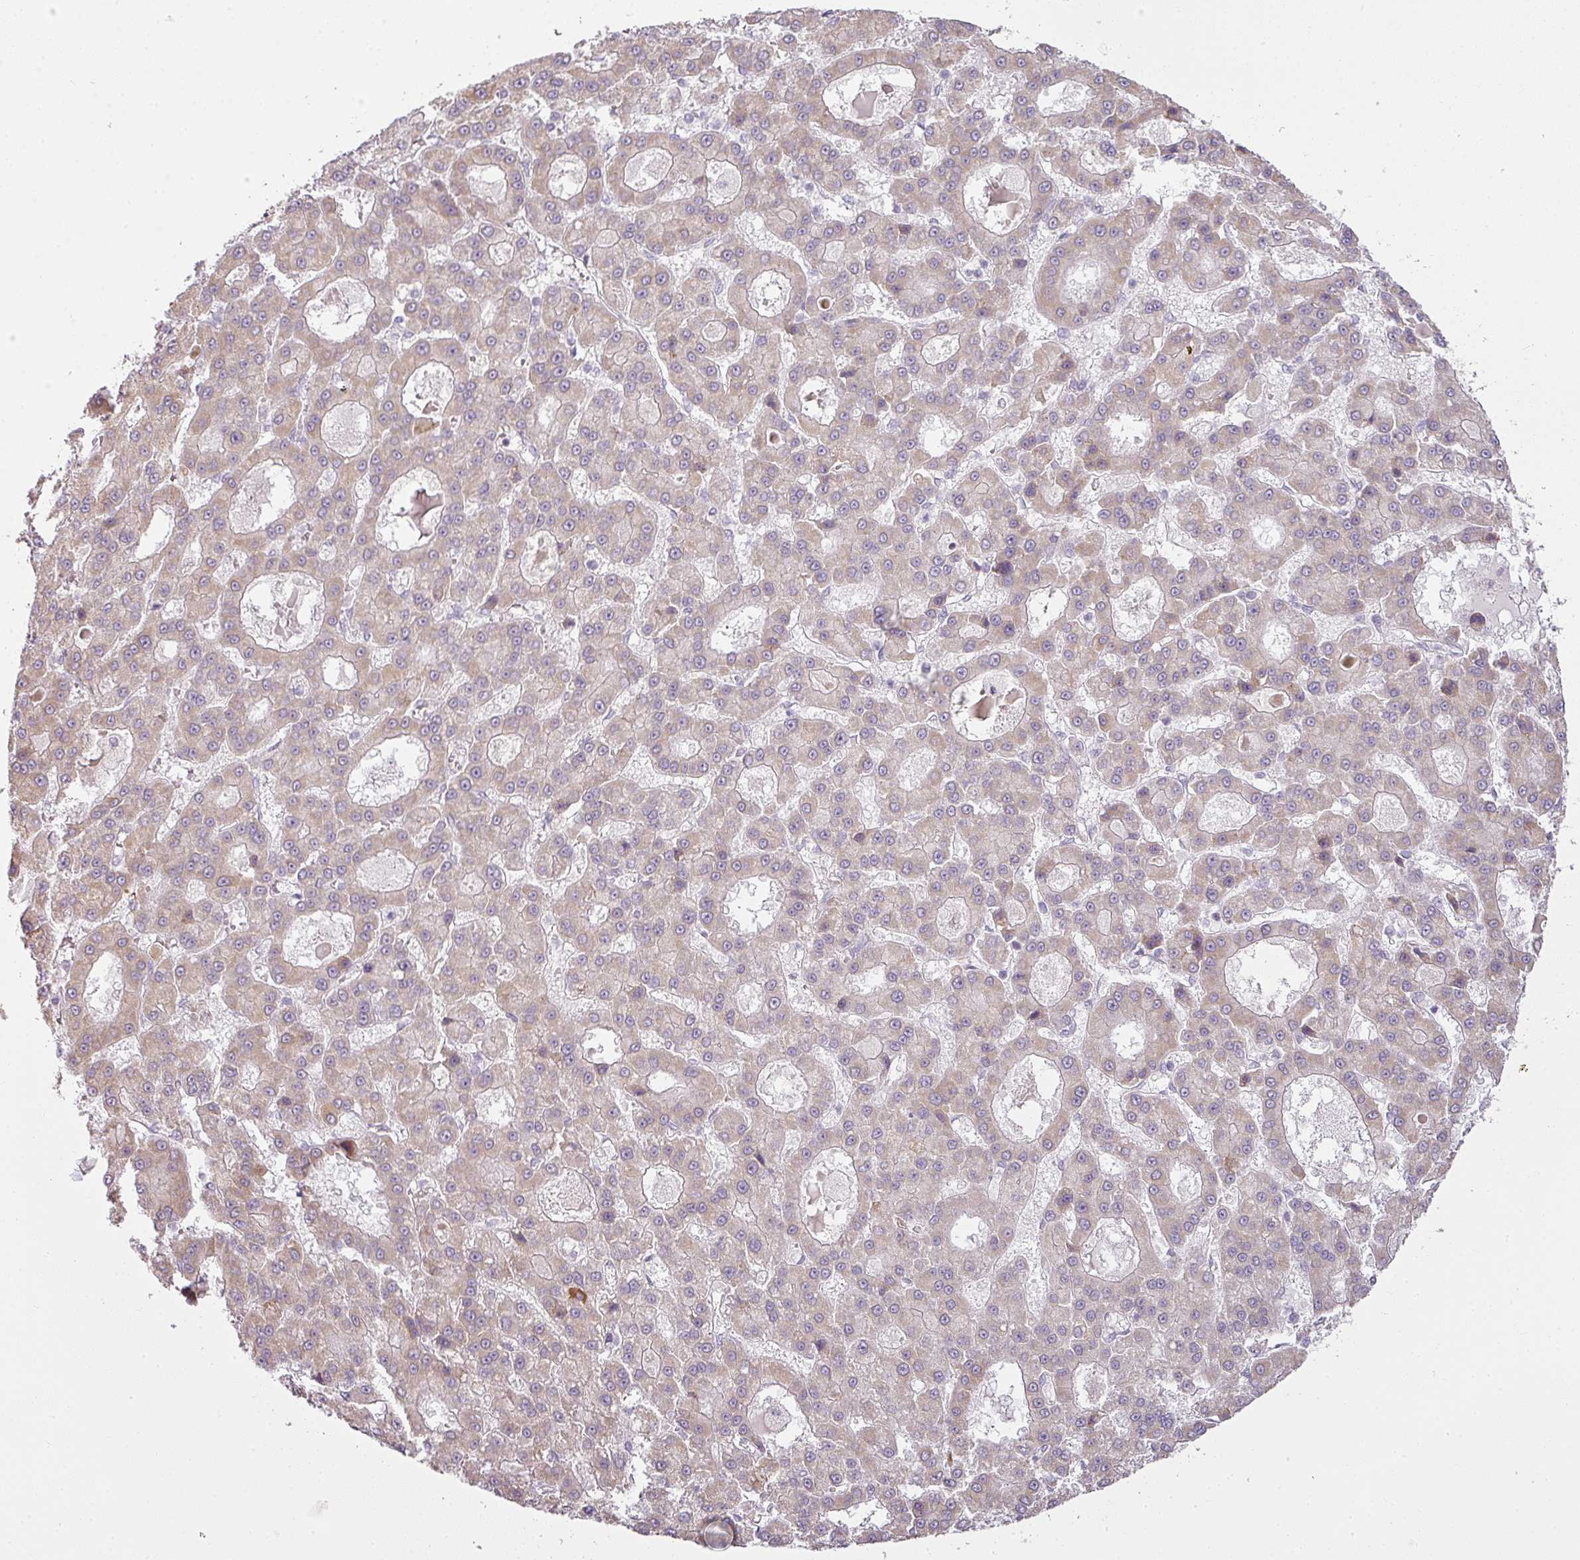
{"staining": {"intensity": "weak", "quantity": "<25%", "location": "cytoplasmic/membranous"}, "tissue": "liver cancer", "cell_type": "Tumor cells", "image_type": "cancer", "snomed": [{"axis": "morphology", "description": "Carcinoma, Hepatocellular, NOS"}, {"axis": "topography", "description": "Liver"}], "caption": "The photomicrograph reveals no staining of tumor cells in hepatocellular carcinoma (liver).", "gene": "LY75", "patient": {"sex": "male", "age": 70}}